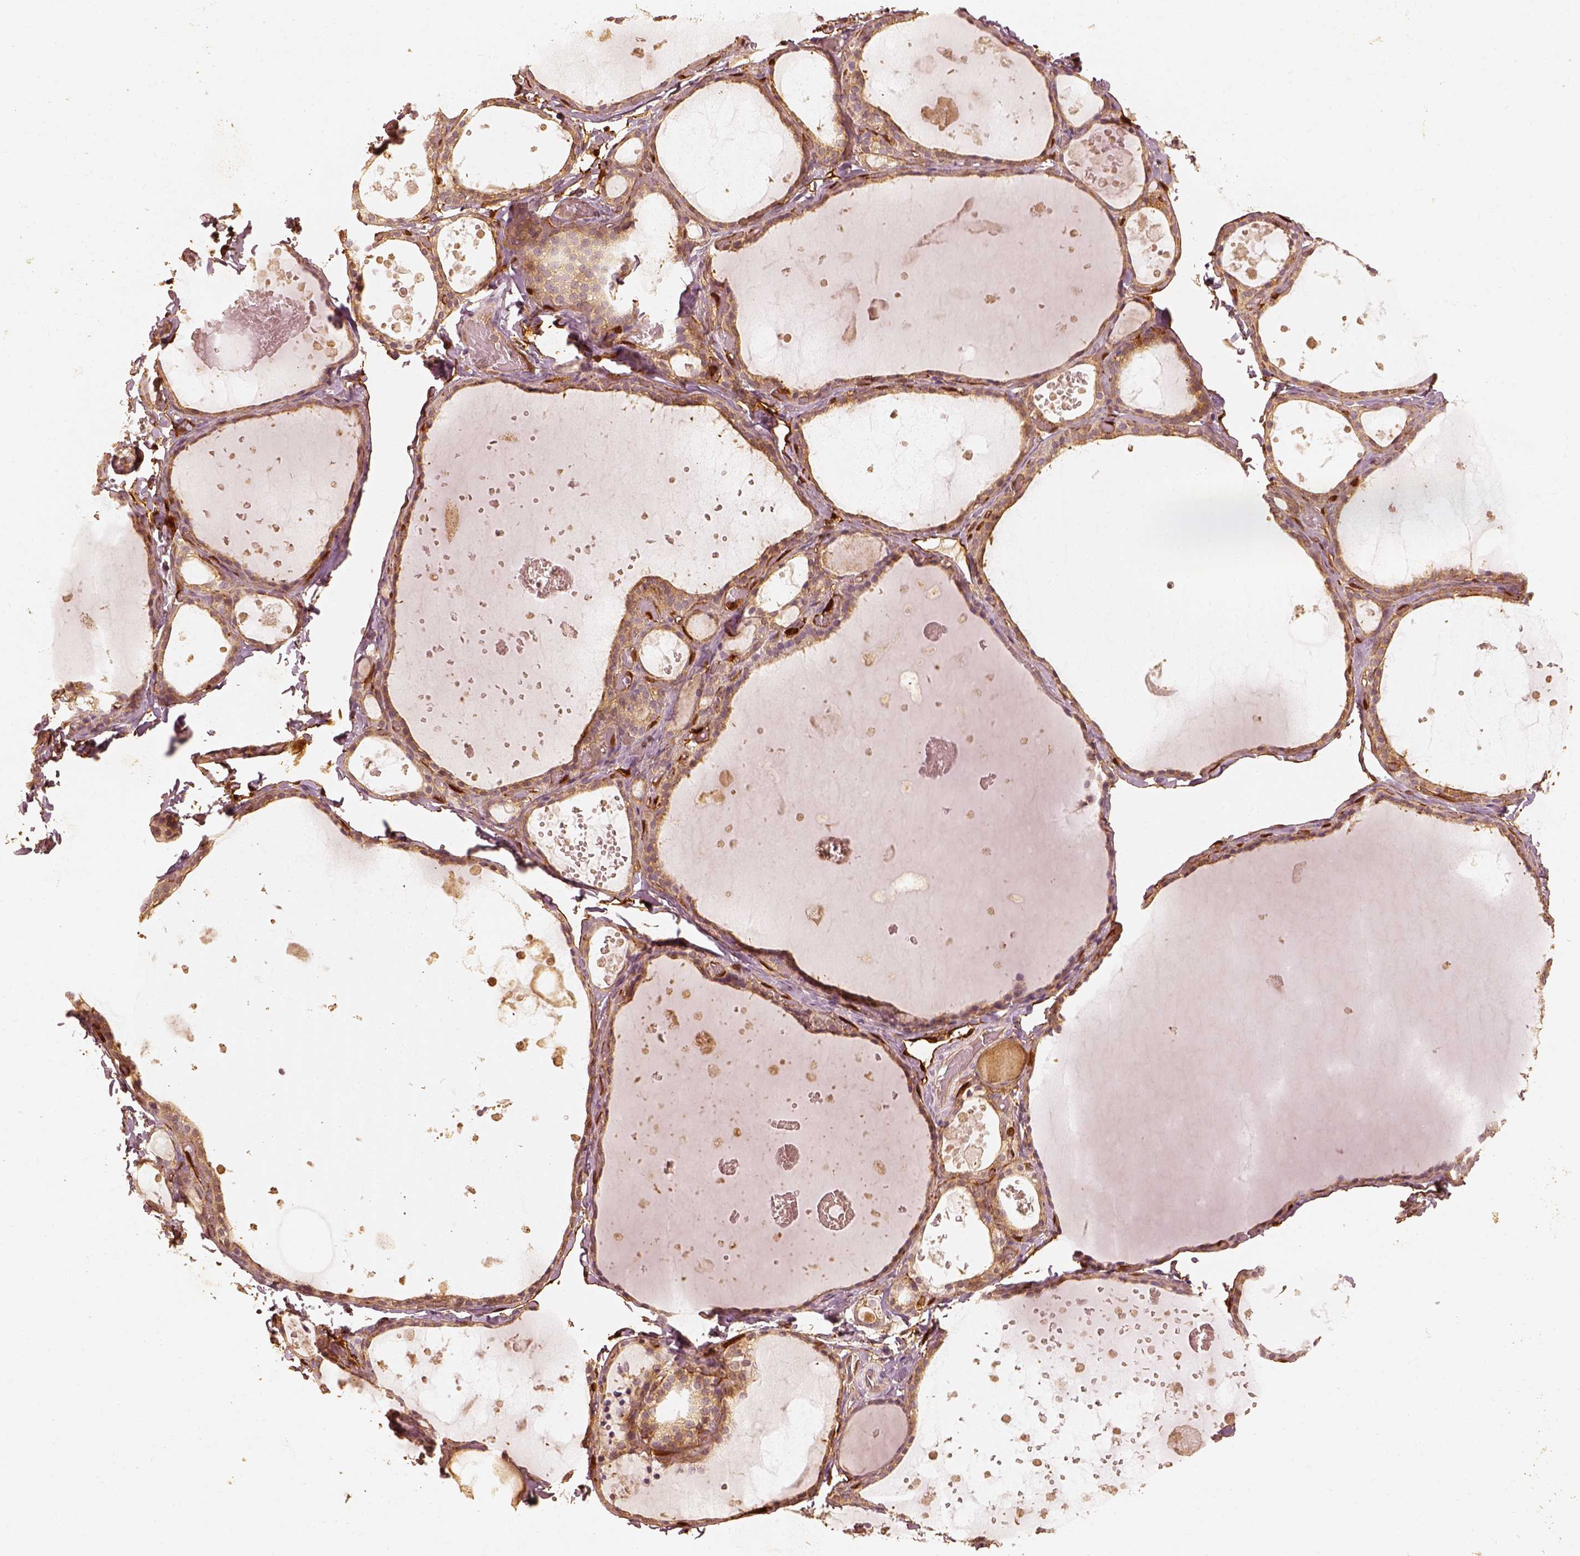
{"staining": {"intensity": "weak", "quantity": "25%-75%", "location": "cytoplasmic/membranous"}, "tissue": "thyroid gland", "cell_type": "Glandular cells", "image_type": "normal", "snomed": [{"axis": "morphology", "description": "Normal tissue, NOS"}, {"axis": "topography", "description": "Thyroid gland"}], "caption": "DAB immunohistochemical staining of normal human thyroid gland displays weak cytoplasmic/membranous protein expression in approximately 25%-75% of glandular cells. The staining was performed using DAB (3,3'-diaminobenzidine), with brown indicating positive protein expression. Nuclei are stained blue with hematoxylin.", "gene": "FSCN1", "patient": {"sex": "female", "age": 56}}